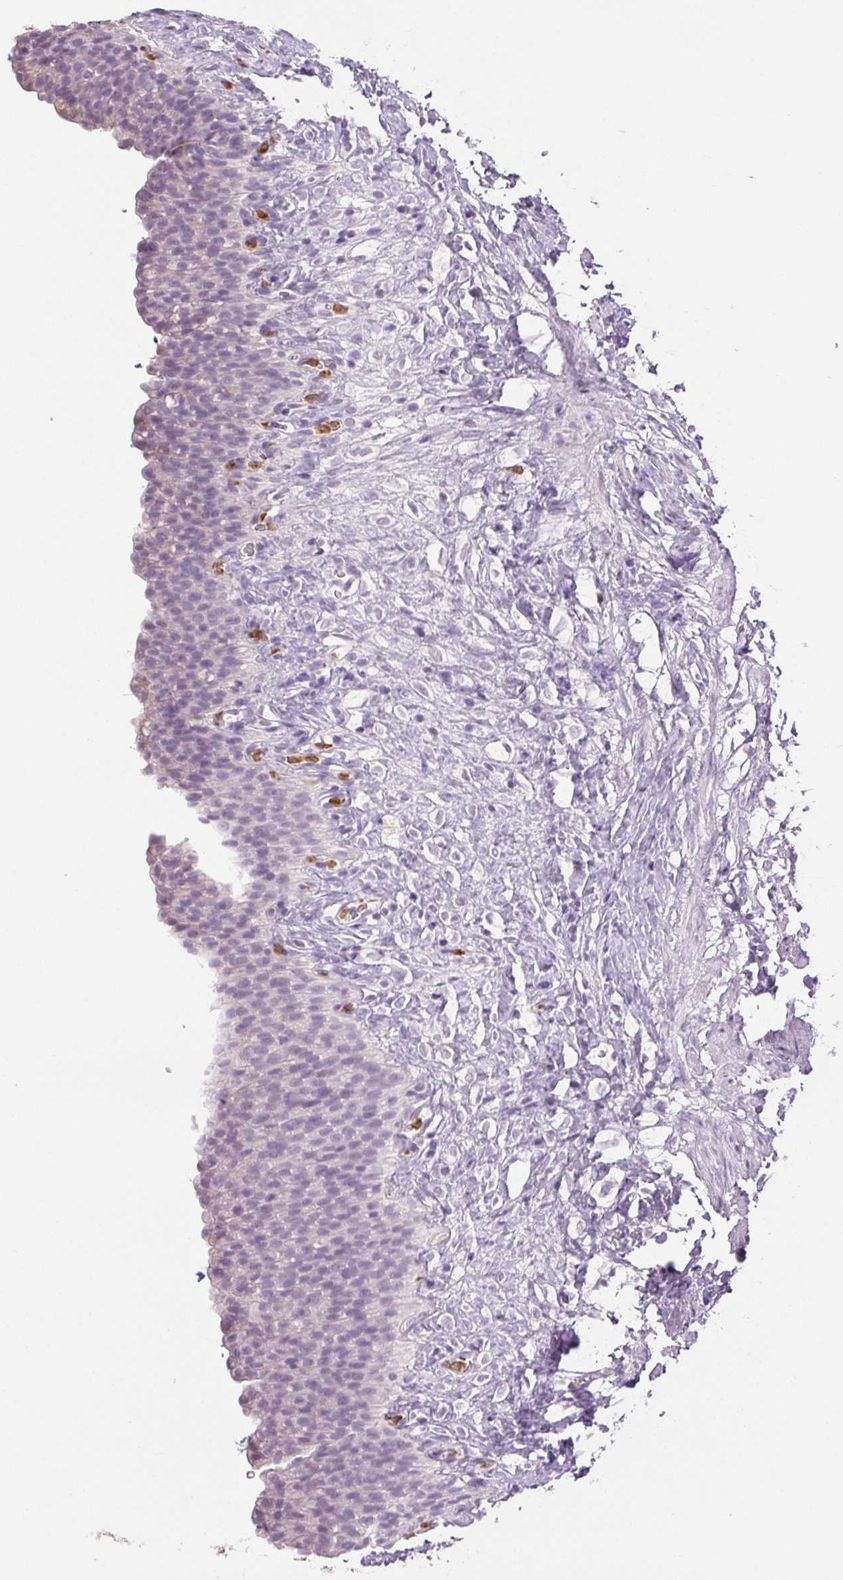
{"staining": {"intensity": "negative", "quantity": "none", "location": "none"}, "tissue": "urinary bladder", "cell_type": "Urothelial cells", "image_type": "normal", "snomed": [{"axis": "morphology", "description": "Normal tissue, NOS"}, {"axis": "topography", "description": "Urinary bladder"}, {"axis": "topography", "description": "Prostate"}], "caption": "Urothelial cells are negative for protein expression in benign human urinary bladder. (DAB (3,3'-diaminobenzidine) immunohistochemistry with hematoxylin counter stain).", "gene": "LTF", "patient": {"sex": "male", "age": 76}}